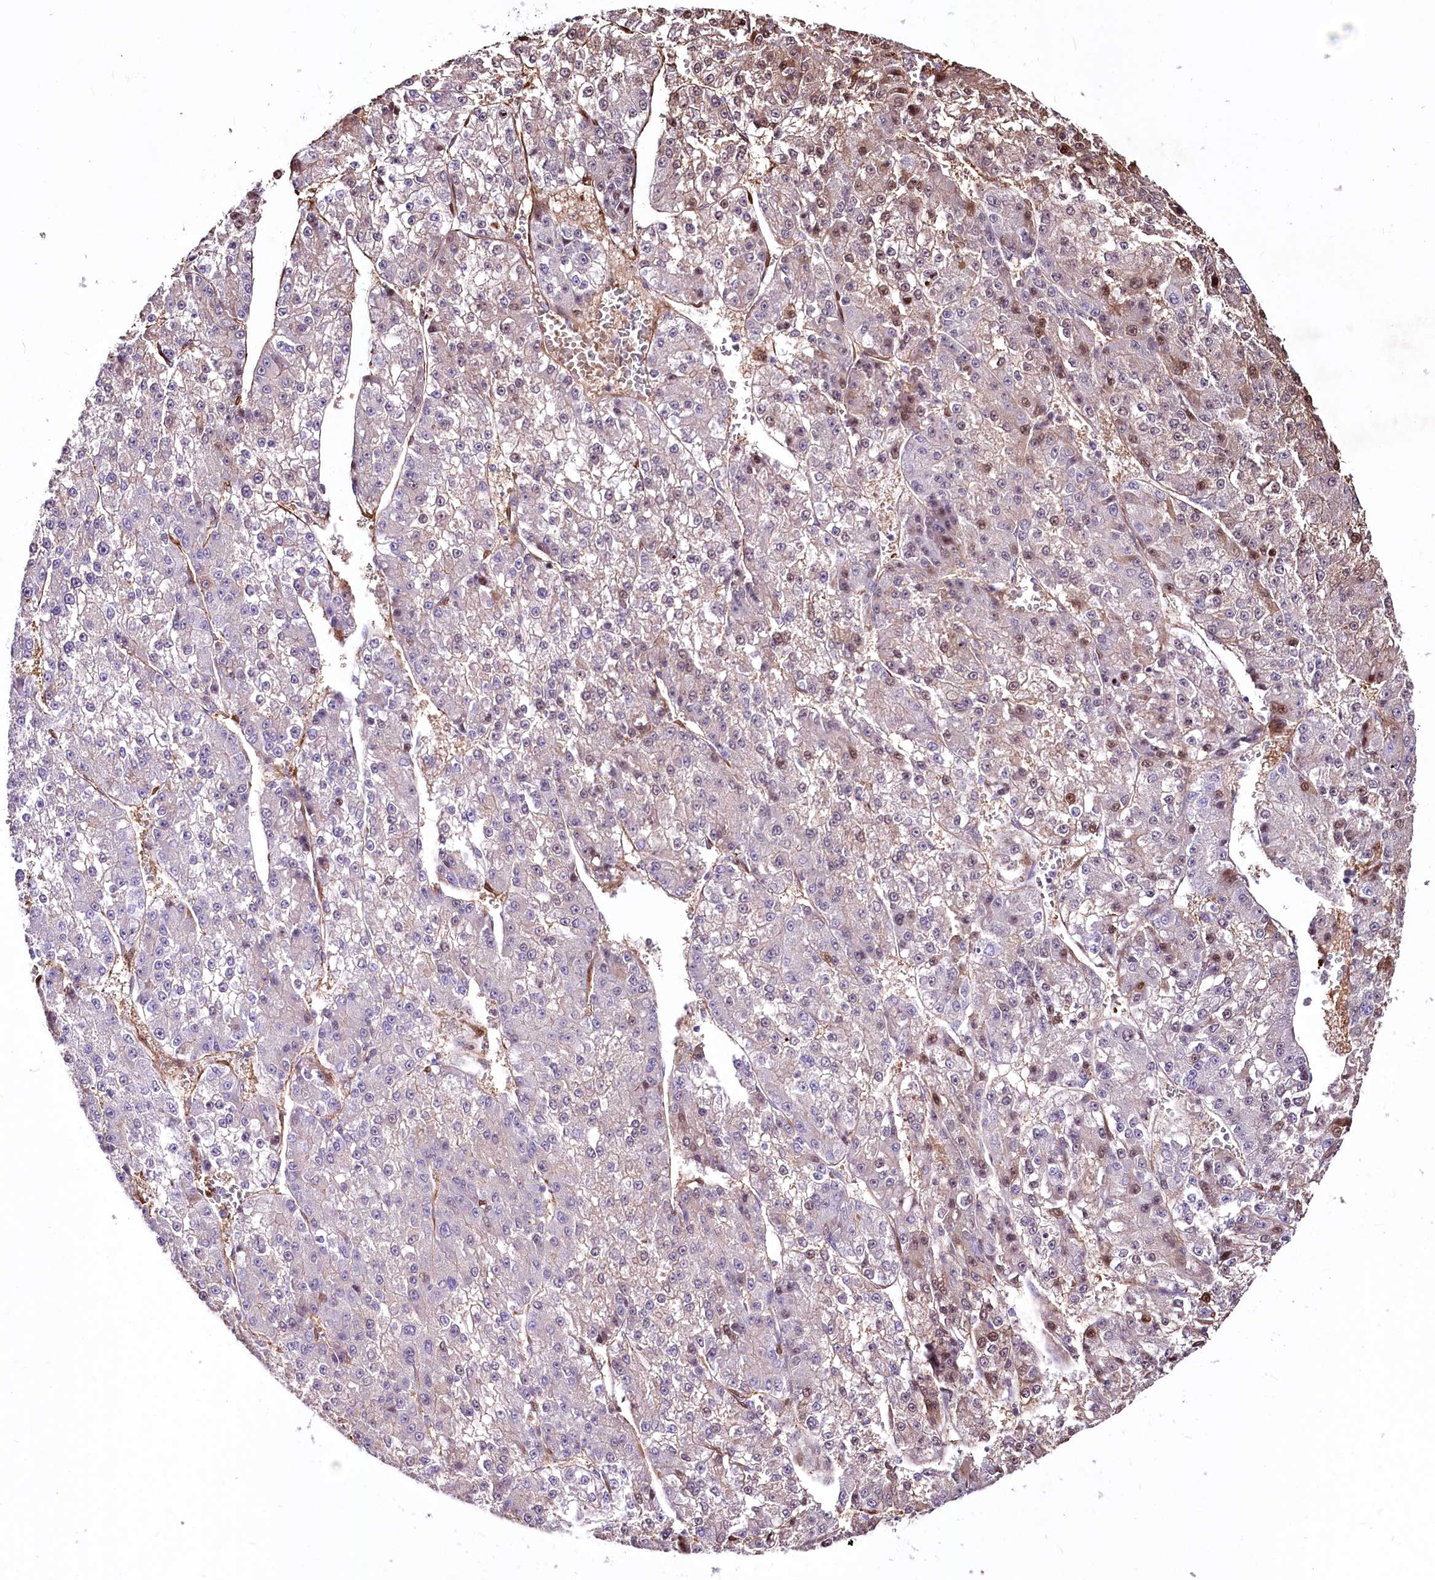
{"staining": {"intensity": "moderate", "quantity": "<25%", "location": "cytoplasmic/membranous,nuclear"}, "tissue": "liver cancer", "cell_type": "Tumor cells", "image_type": "cancer", "snomed": [{"axis": "morphology", "description": "Carcinoma, Hepatocellular, NOS"}, {"axis": "topography", "description": "Liver"}], "caption": "Immunohistochemical staining of hepatocellular carcinoma (liver) demonstrates low levels of moderate cytoplasmic/membranous and nuclear protein positivity in approximately <25% of tumor cells.", "gene": "PTMS", "patient": {"sex": "female", "age": 73}}